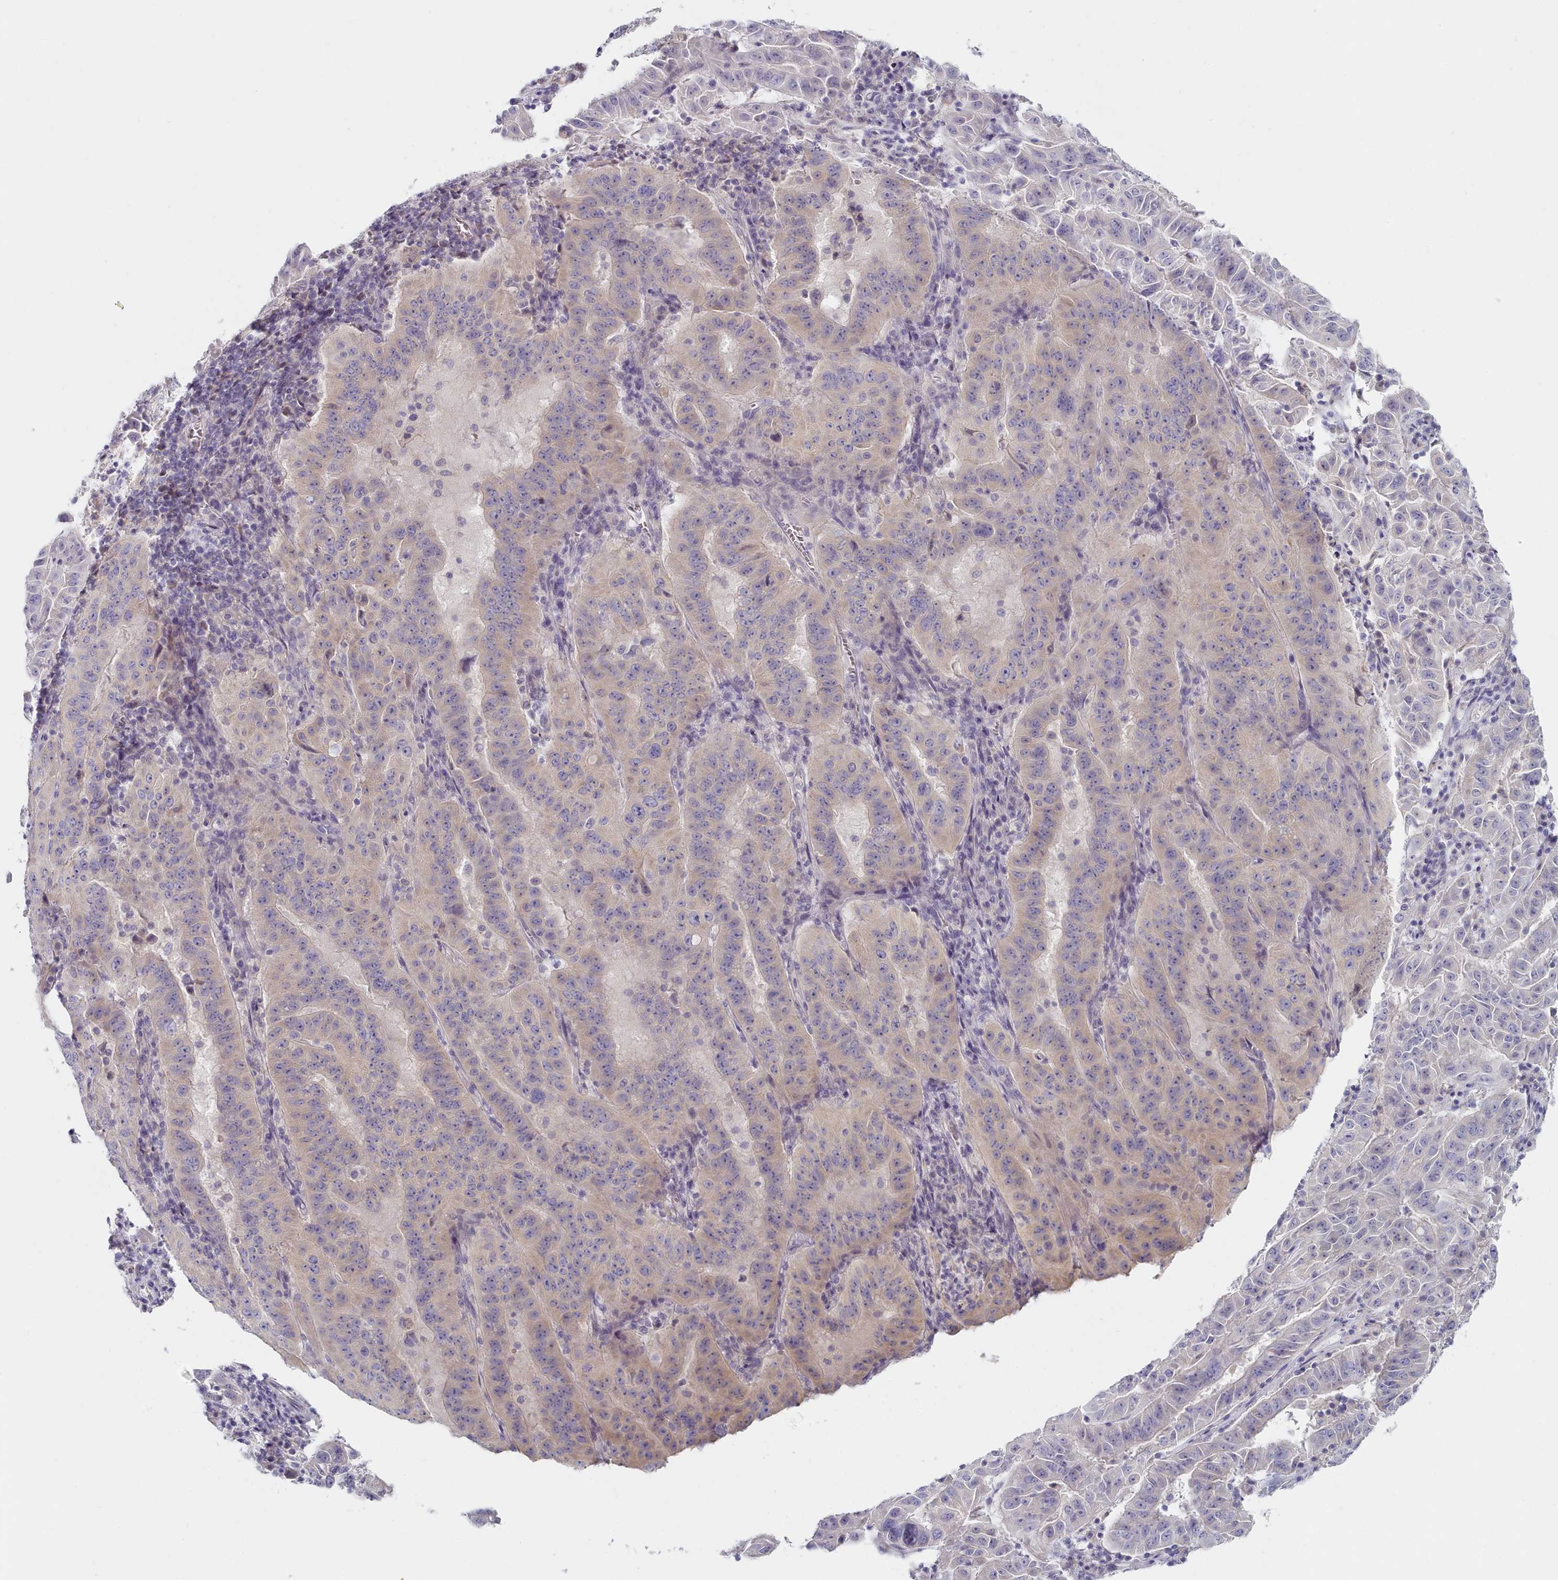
{"staining": {"intensity": "weak", "quantity": "25%-75%", "location": "cytoplasmic/membranous"}, "tissue": "pancreatic cancer", "cell_type": "Tumor cells", "image_type": "cancer", "snomed": [{"axis": "morphology", "description": "Adenocarcinoma, NOS"}, {"axis": "topography", "description": "Pancreas"}], "caption": "An immunohistochemistry (IHC) image of neoplastic tissue is shown. Protein staining in brown shows weak cytoplasmic/membranous positivity in pancreatic cancer within tumor cells.", "gene": "TYW1B", "patient": {"sex": "male", "age": 63}}